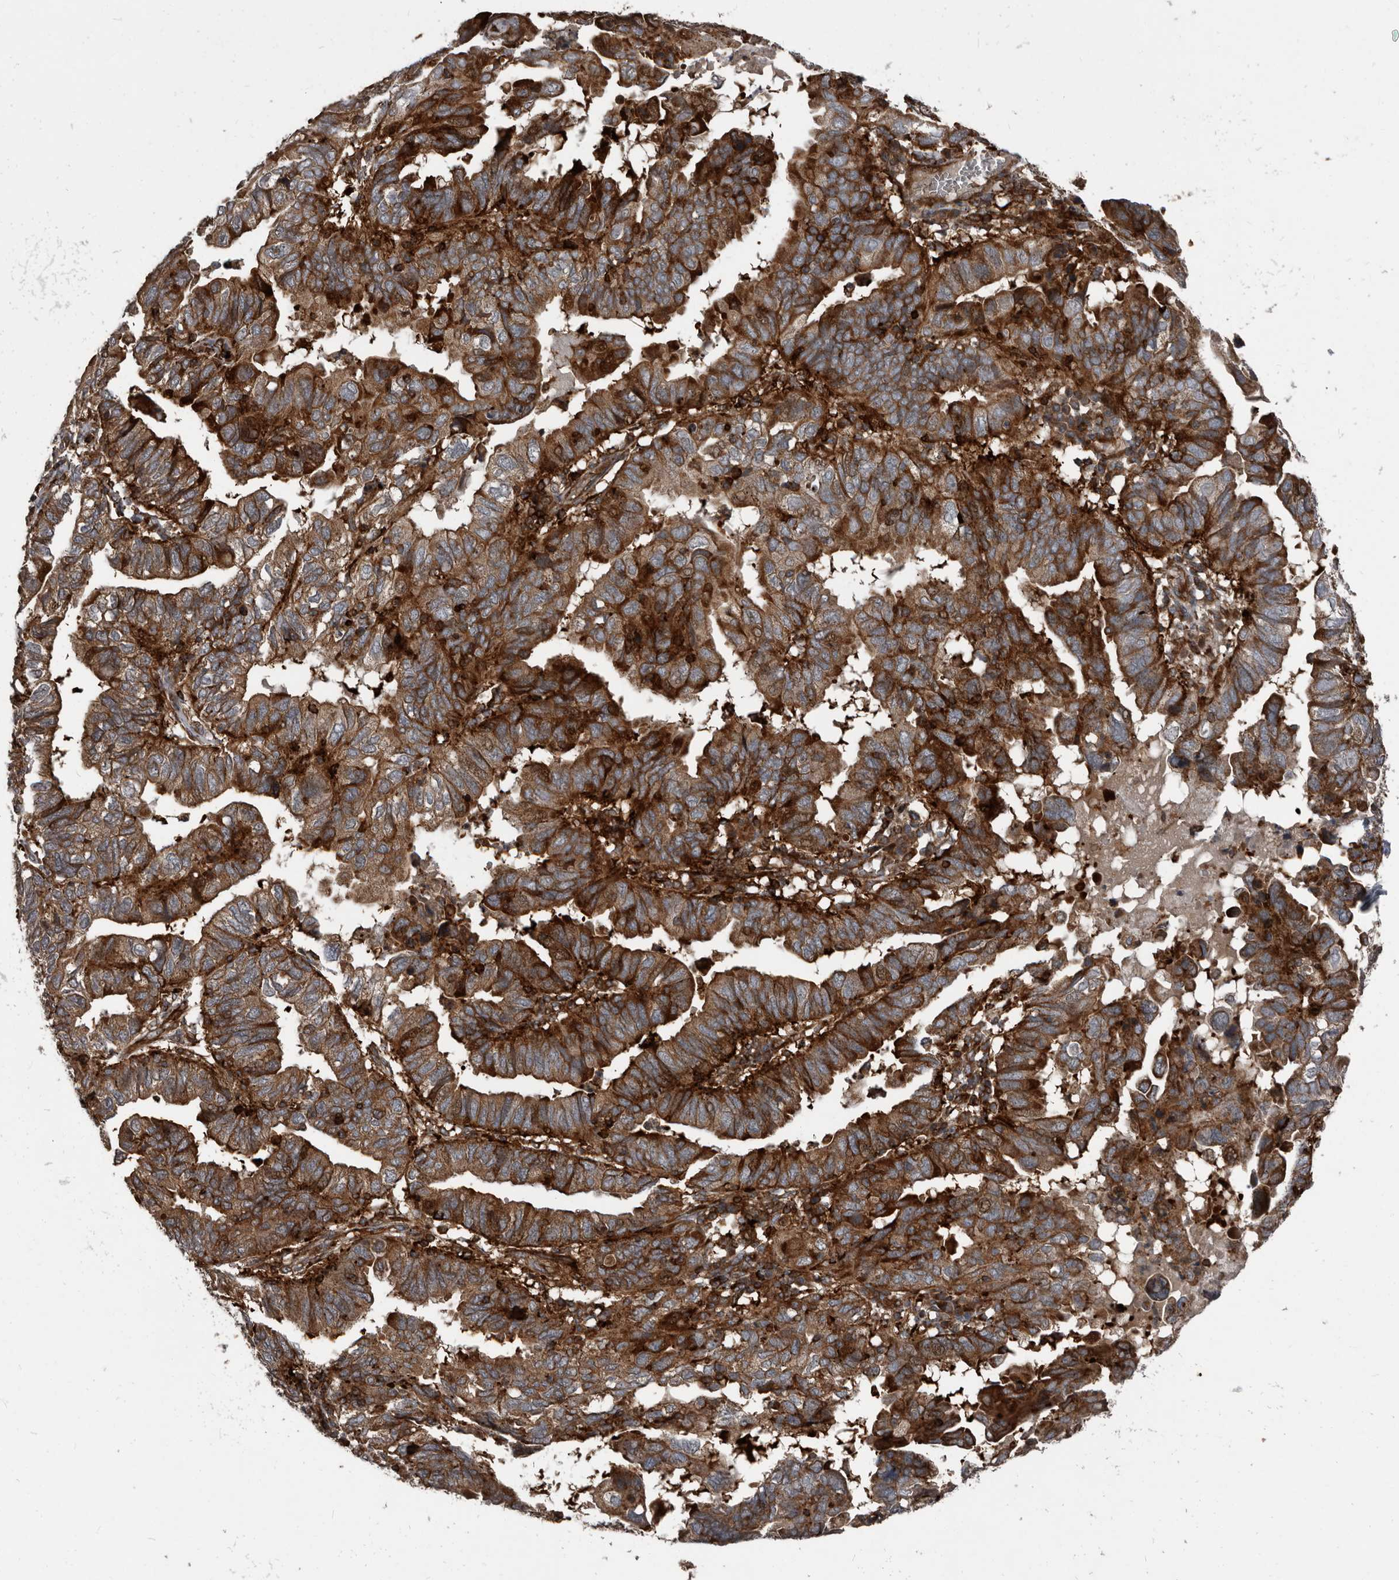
{"staining": {"intensity": "strong", "quantity": ">75%", "location": "cytoplasmic/membranous"}, "tissue": "endometrial cancer", "cell_type": "Tumor cells", "image_type": "cancer", "snomed": [{"axis": "morphology", "description": "Adenocarcinoma, NOS"}, {"axis": "topography", "description": "Uterus"}], "caption": "Immunohistochemical staining of adenocarcinoma (endometrial) displays high levels of strong cytoplasmic/membranous protein staining in approximately >75% of tumor cells.", "gene": "FBXO31", "patient": {"sex": "female", "age": 77}}